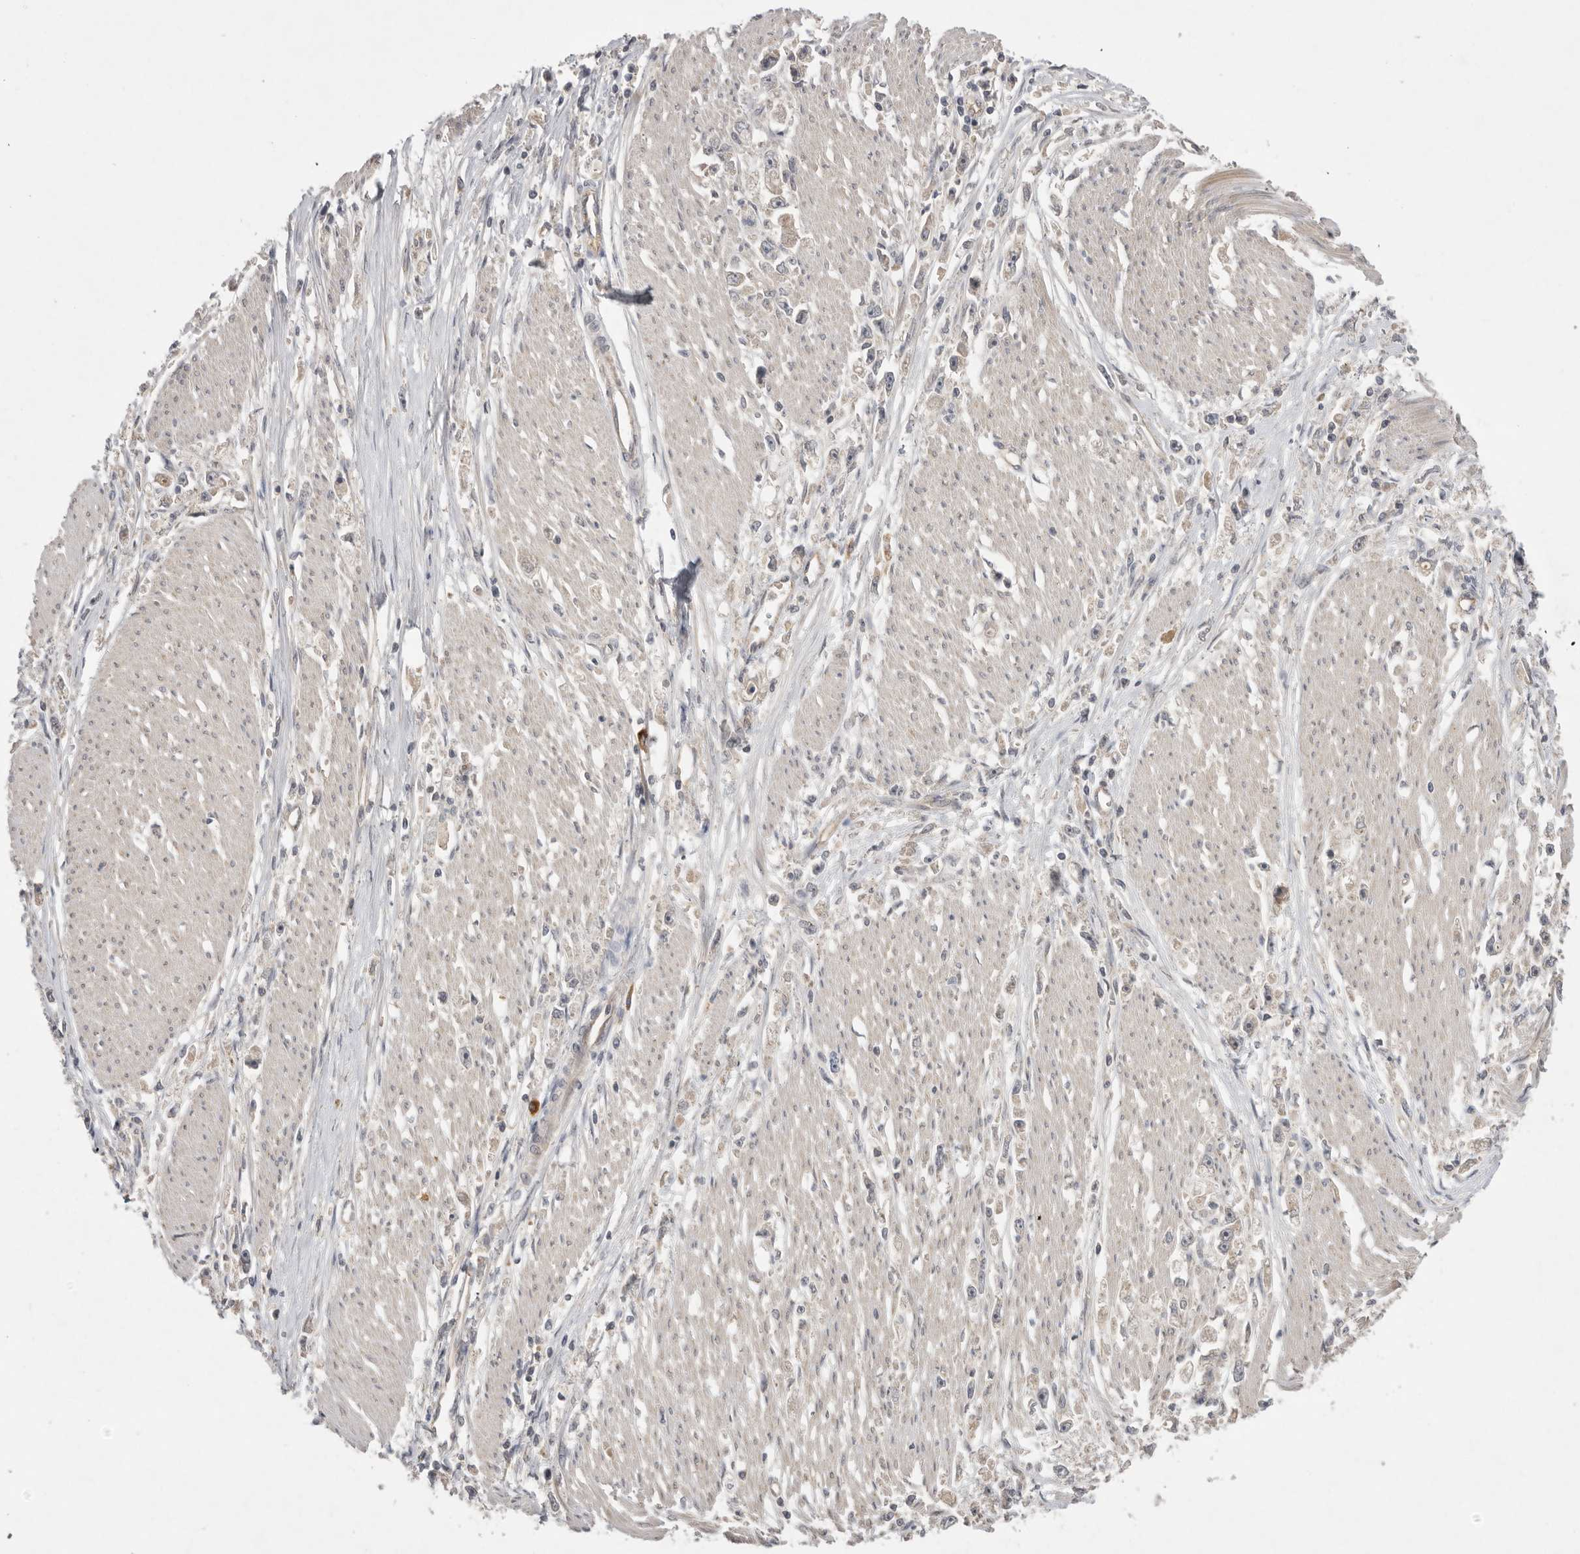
{"staining": {"intensity": "negative", "quantity": "none", "location": "none"}, "tissue": "stomach cancer", "cell_type": "Tumor cells", "image_type": "cancer", "snomed": [{"axis": "morphology", "description": "Adenocarcinoma, NOS"}, {"axis": "topography", "description": "Stomach"}], "caption": "Immunohistochemistry photomicrograph of human adenocarcinoma (stomach) stained for a protein (brown), which exhibits no staining in tumor cells.", "gene": "NRCAM", "patient": {"sex": "female", "age": 59}}